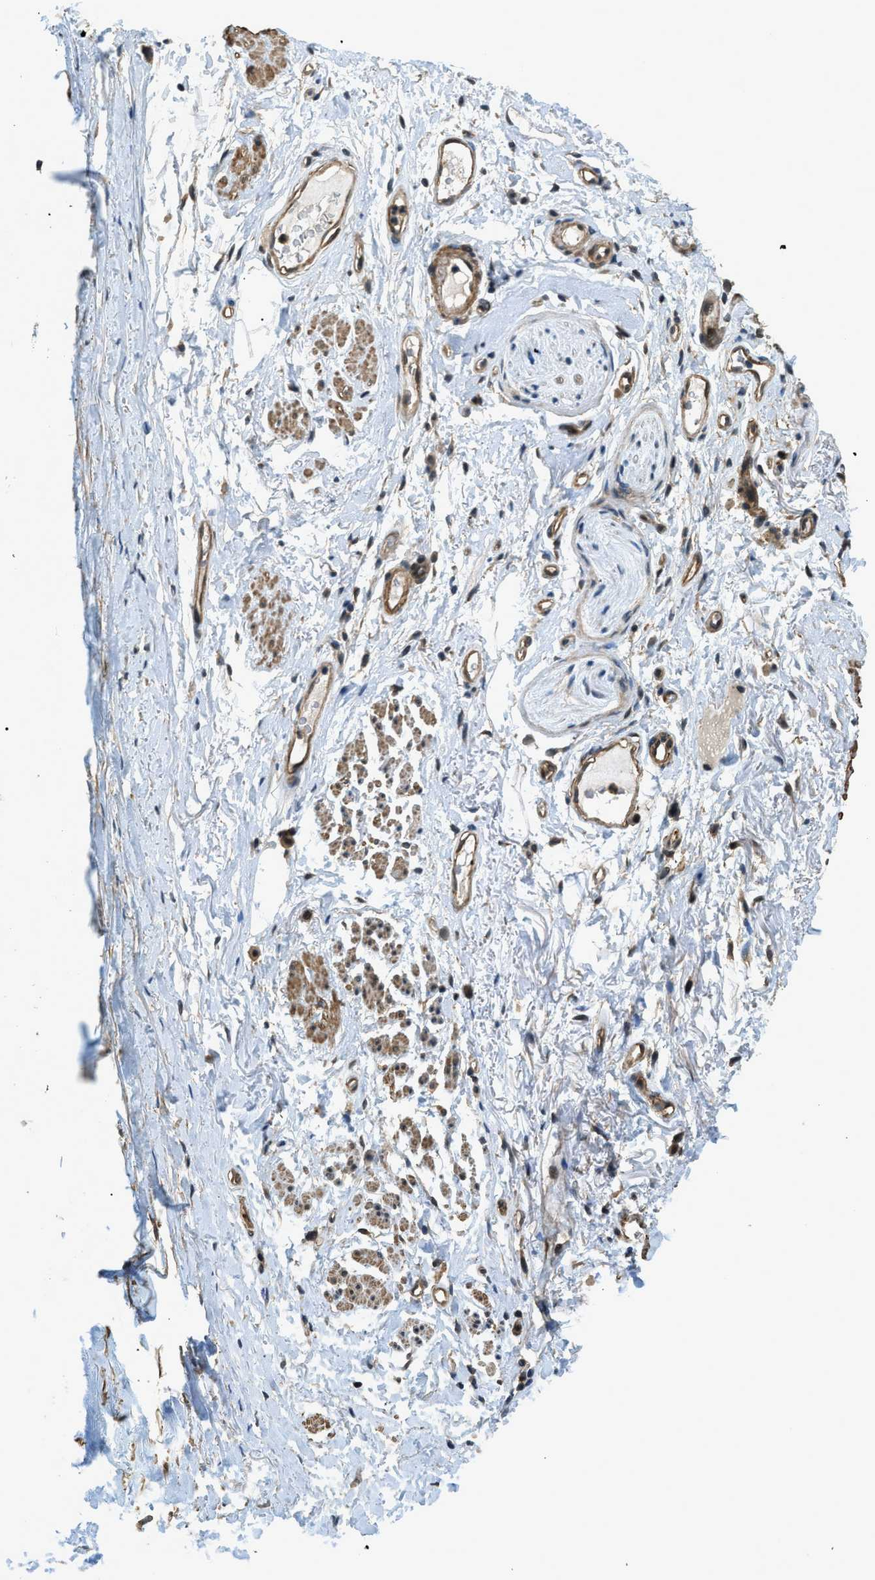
{"staining": {"intensity": "moderate", "quantity": ">75%", "location": "cytoplasmic/membranous"}, "tissue": "adipose tissue", "cell_type": "Adipocytes", "image_type": "normal", "snomed": [{"axis": "morphology", "description": "Normal tissue, NOS"}, {"axis": "topography", "description": "Cartilage tissue"}, {"axis": "topography", "description": "Bronchus"}], "caption": "This histopathology image reveals normal adipose tissue stained with immunohistochemistry (IHC) to label a protein in brown. The cytoplasmic/membranous of adipocytes show moderate positivity for the protein. Nuclei are counter-stained blue.", "gene": "CGN", "patient": {"sex": "female", "age": 73}}